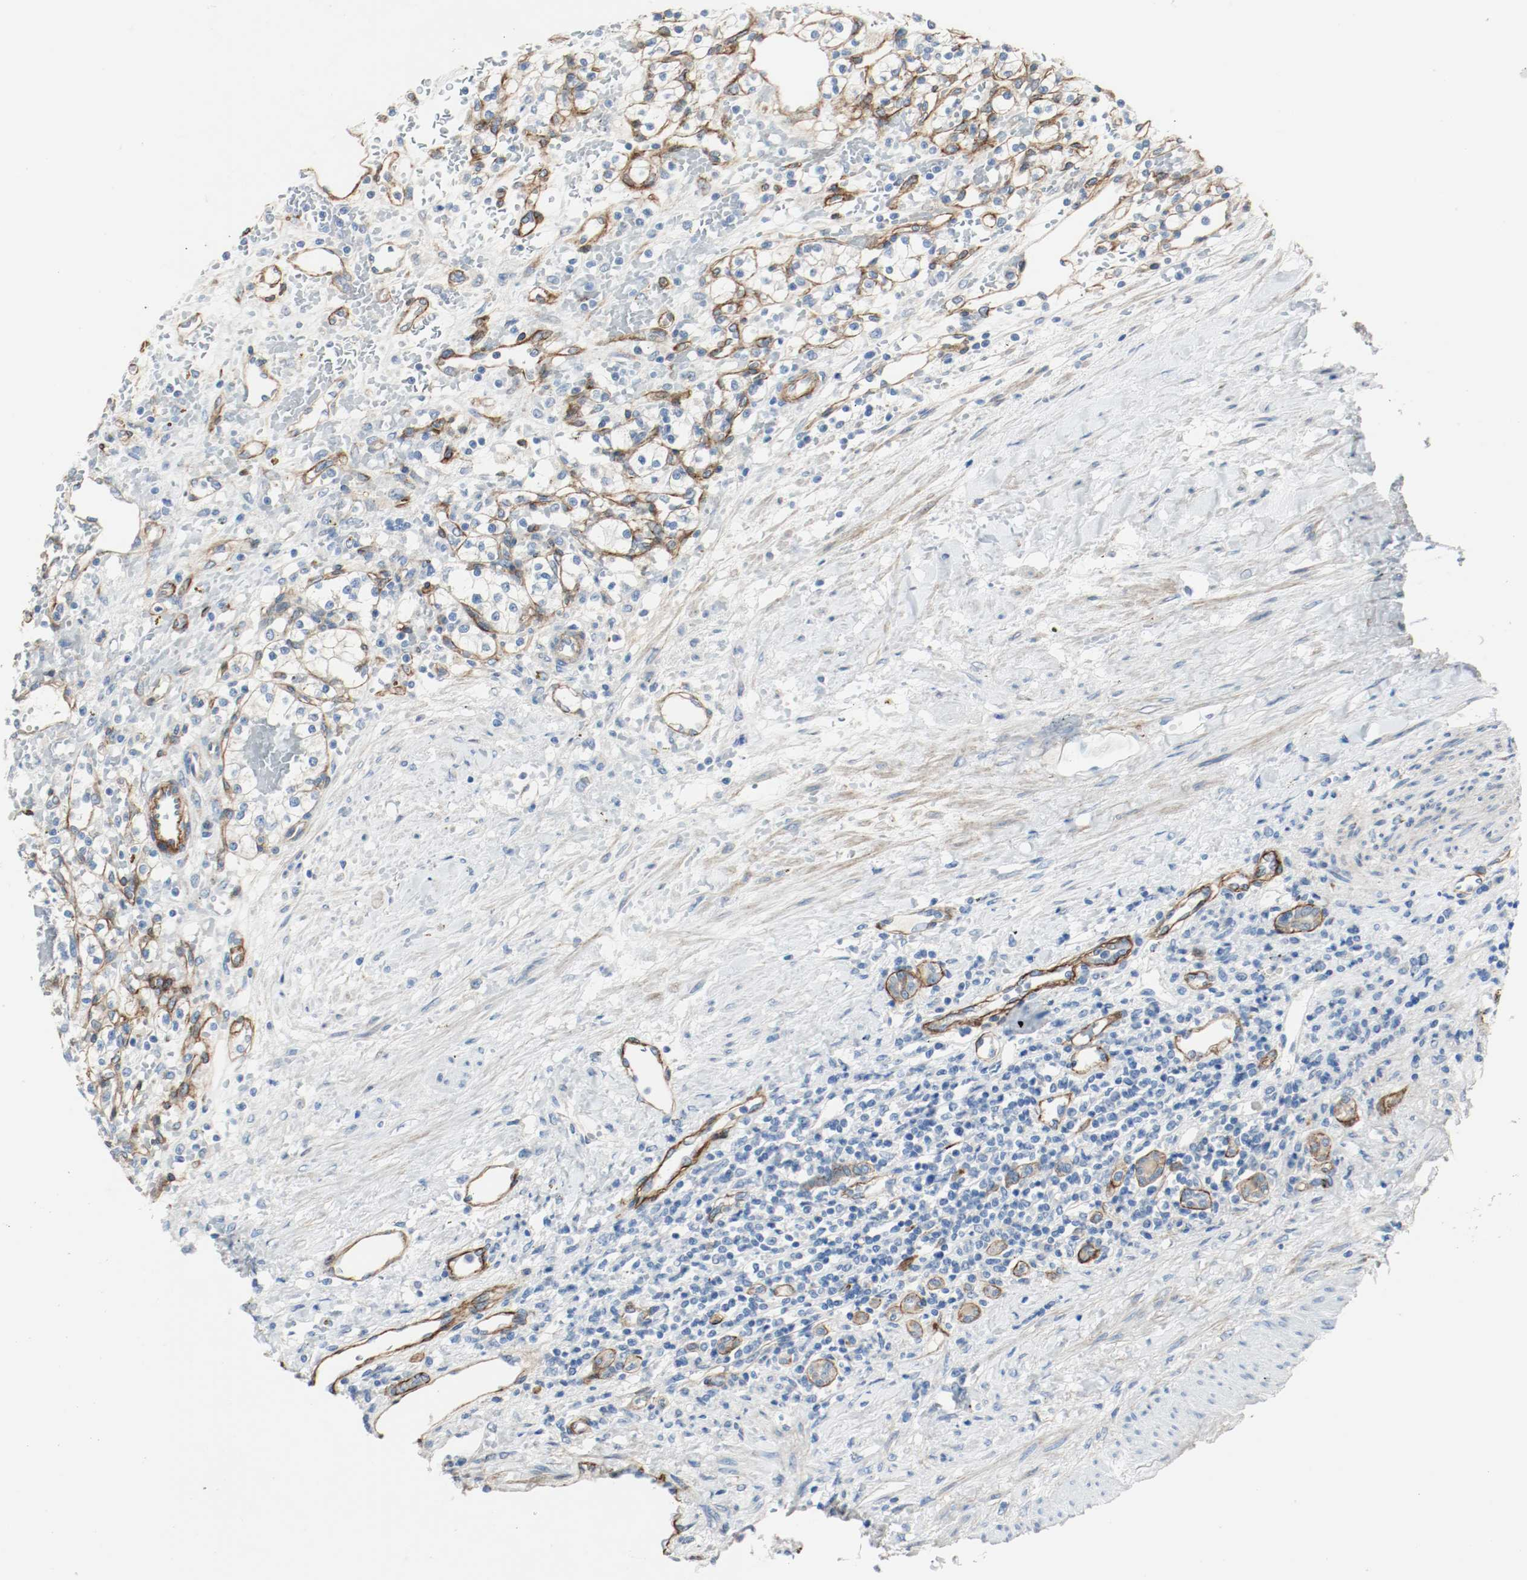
{"staining": {"intensity": "negative", "quantity": "none", "location": "none"}, "tissue": "renal cancer", "cell_type": "Tumor cells", "image_type": "cancer", "snomed": [{"axis": "morphology", "description": "Normal tissue, NOS"}, {"axis": "morphology", "description": "Adenocarcinoma, NOS"}, {"axis": "topography", "description": "Kidney"}], "caption": "A photomicrograph of human adenocarcinoma (renal) is negative for staining in tumor cells.", "gene": "LAMB1", "patient": {"sex": "female", "age": 55}}